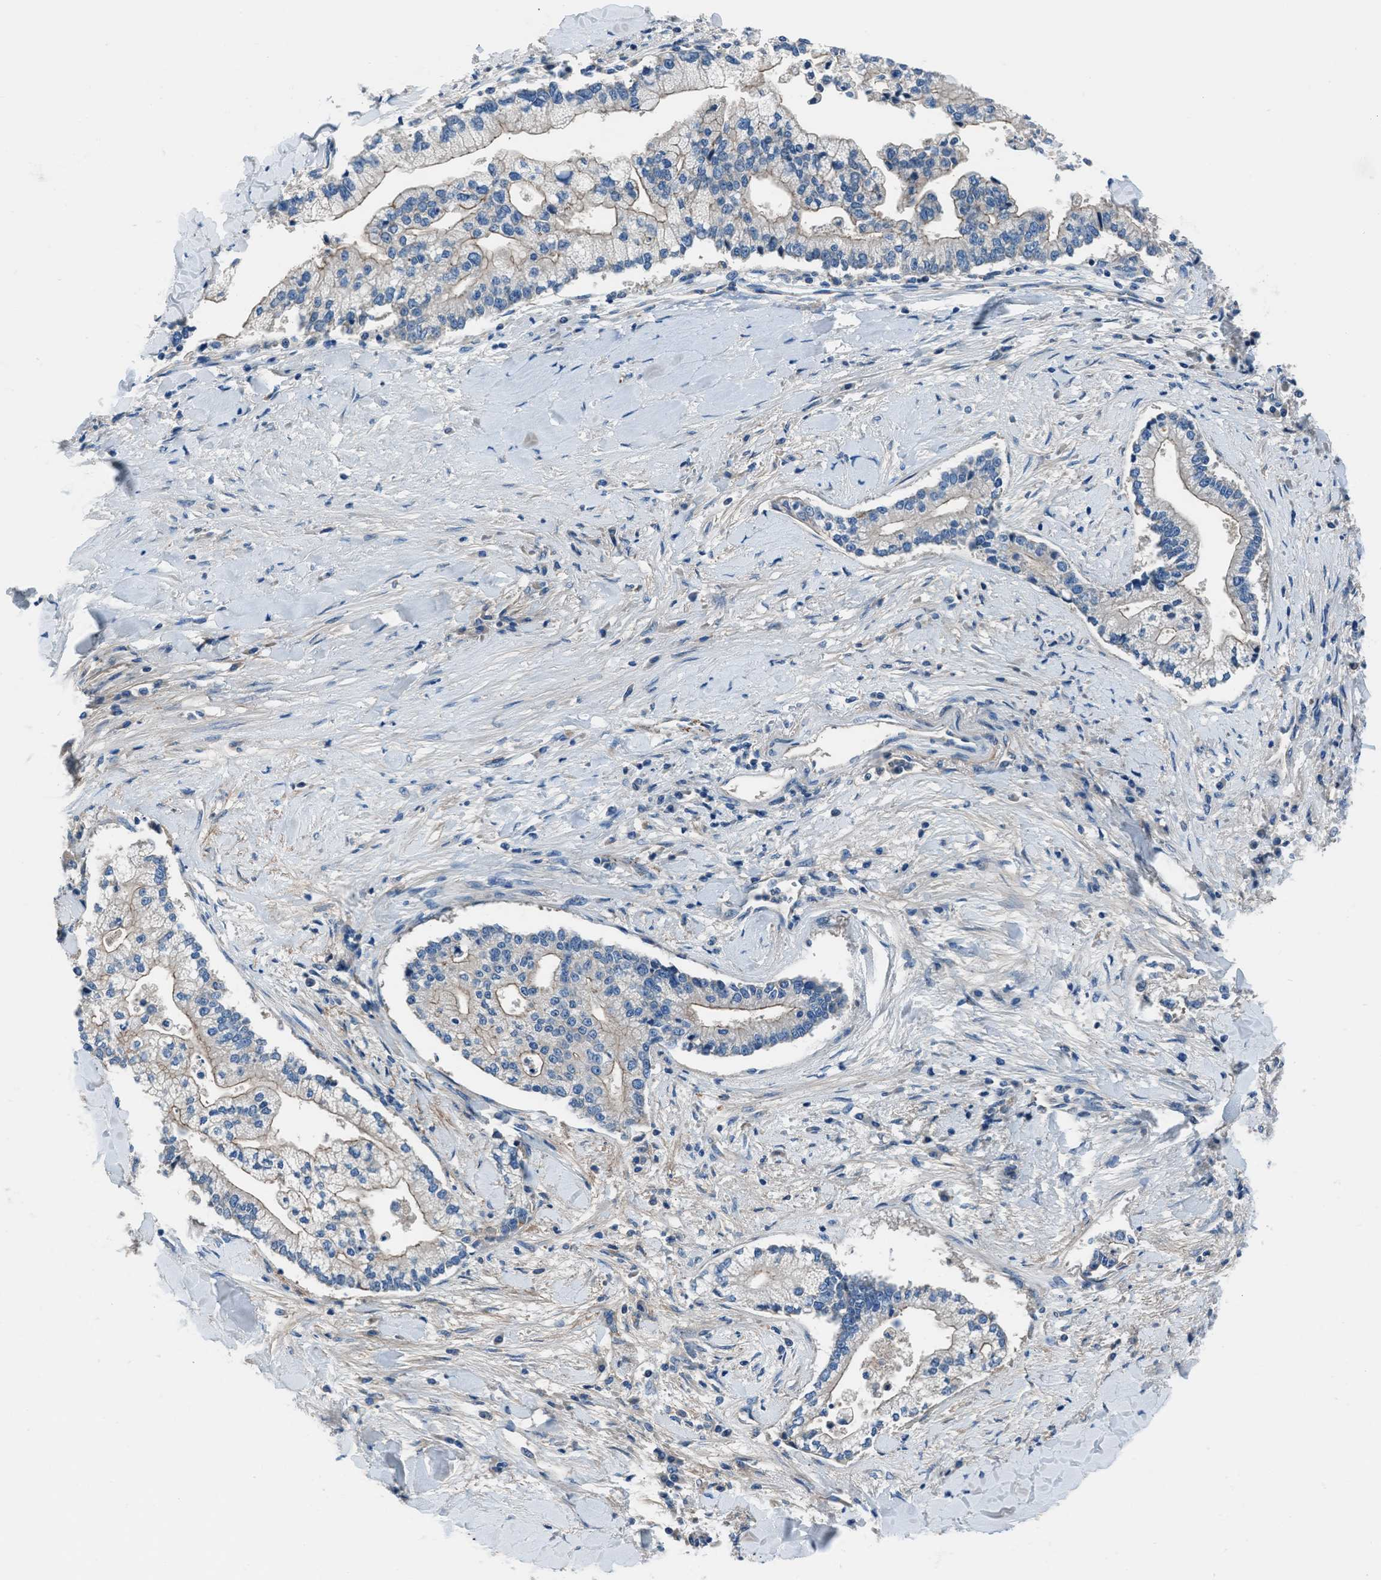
{"staining": {"intensity": "weak", "quantity": "<25%", "location": "cytoplasmic/membranous"}, "tissue": "liver cancer", "cell_type": "Tumor cells", "image_type": "cancer", "snomed": [{"axis": "morphology", "description": "Cholangiocarcinoma"}, {"axis": "topography", "description": "Liver"}], "caption": "DAB immunohistochemical staining of human liver cancer (cholangiocarcinoma) displays no significant positivity in tumor cells.", "gene": "SLC38A6", "patient": {"sex": "male", "age": 50}}